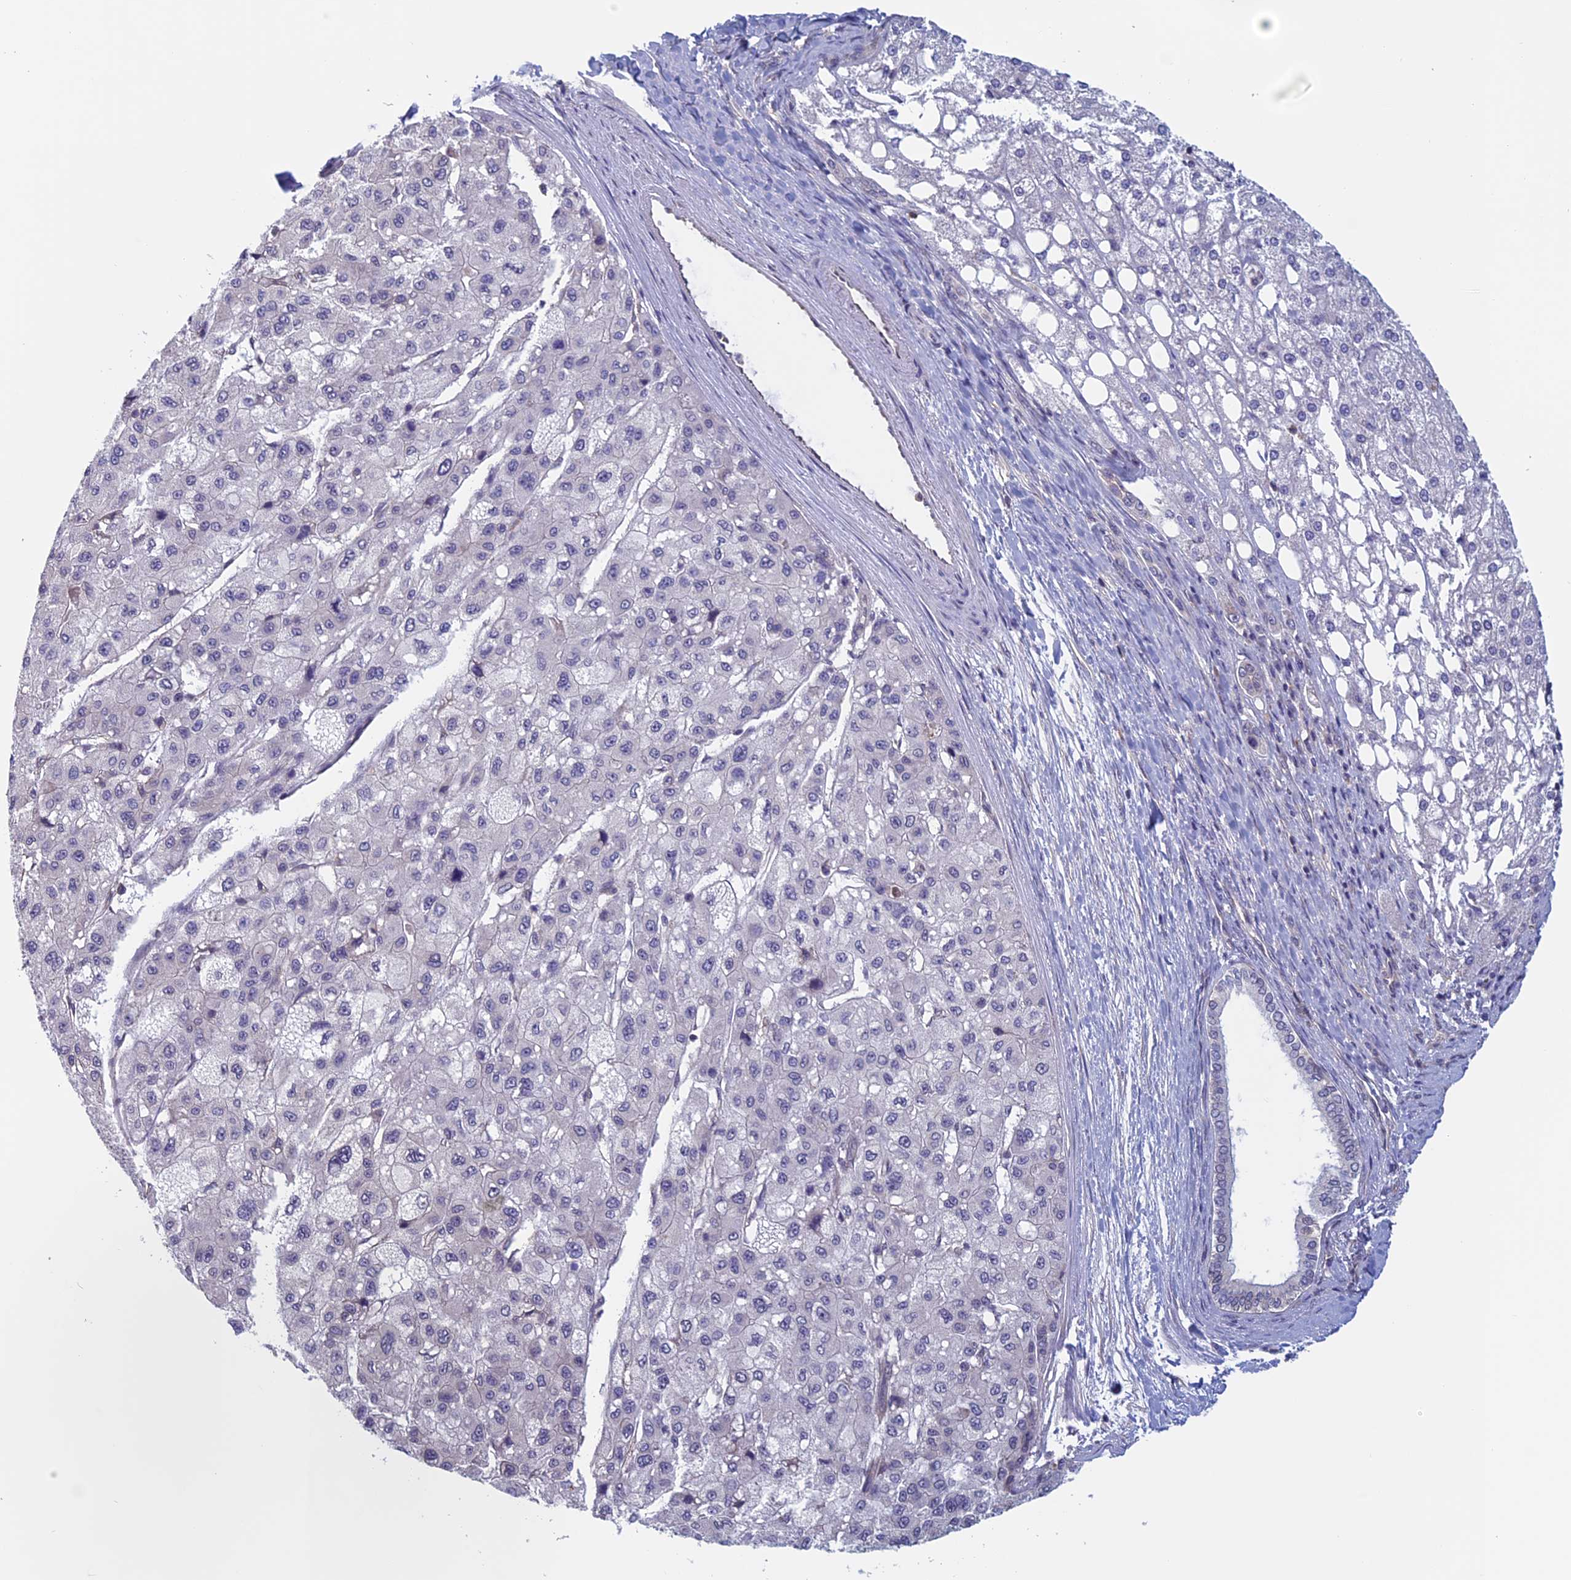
{"staining": {"intensity": "negative", "quantity": "none", "location": "none"}, "tissue": "liver cancer", "cell_type": "Tumor cells", "image_type": "cancer", "snomed": [{"axis": "morphology", "description": "Carcinoma, Hepatocellular, NOS"}, {"axis": "topography", "description": "Liver"}], "caption": "There is no significant expression in tumor cells of hepatocellular carcinoma (liver).", "gene": "SLC1A6", "patient": {"sex": "male", "age": 80}}